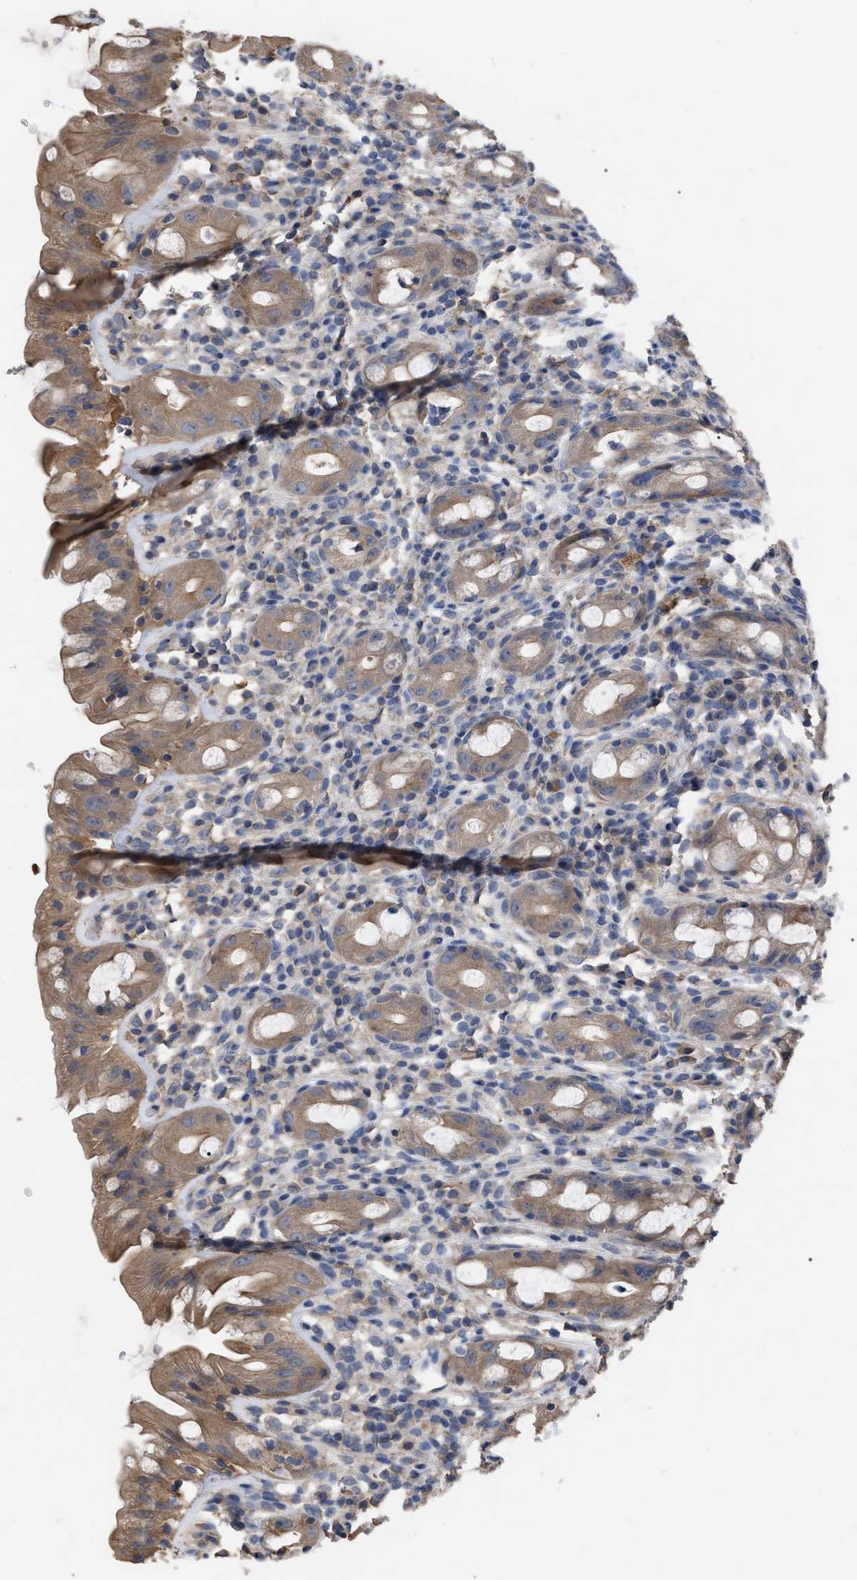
{"staining": {"intensity": "moderate", "quantity": ">75%", "location": "cytoplasmic/membranous"}, "tissue": "rectum", "cell_type": "Glandular cells", "image_type": "normal", "snomed": [{"axis": "morphology", "description": "Normal tissue, NOS"}, {"axis": "topography", "description": "Rectum"}], "caption": "Immunohistochemistry (IHC) image of unremarkable human rectum stained for a protein (brown), which displays medium levels of moderate cytoplasmic/membranous expression in approximately >75% of glandular cells.", "gene": "BTN2A1", "patient": {"sex": "male", "age": 44}}